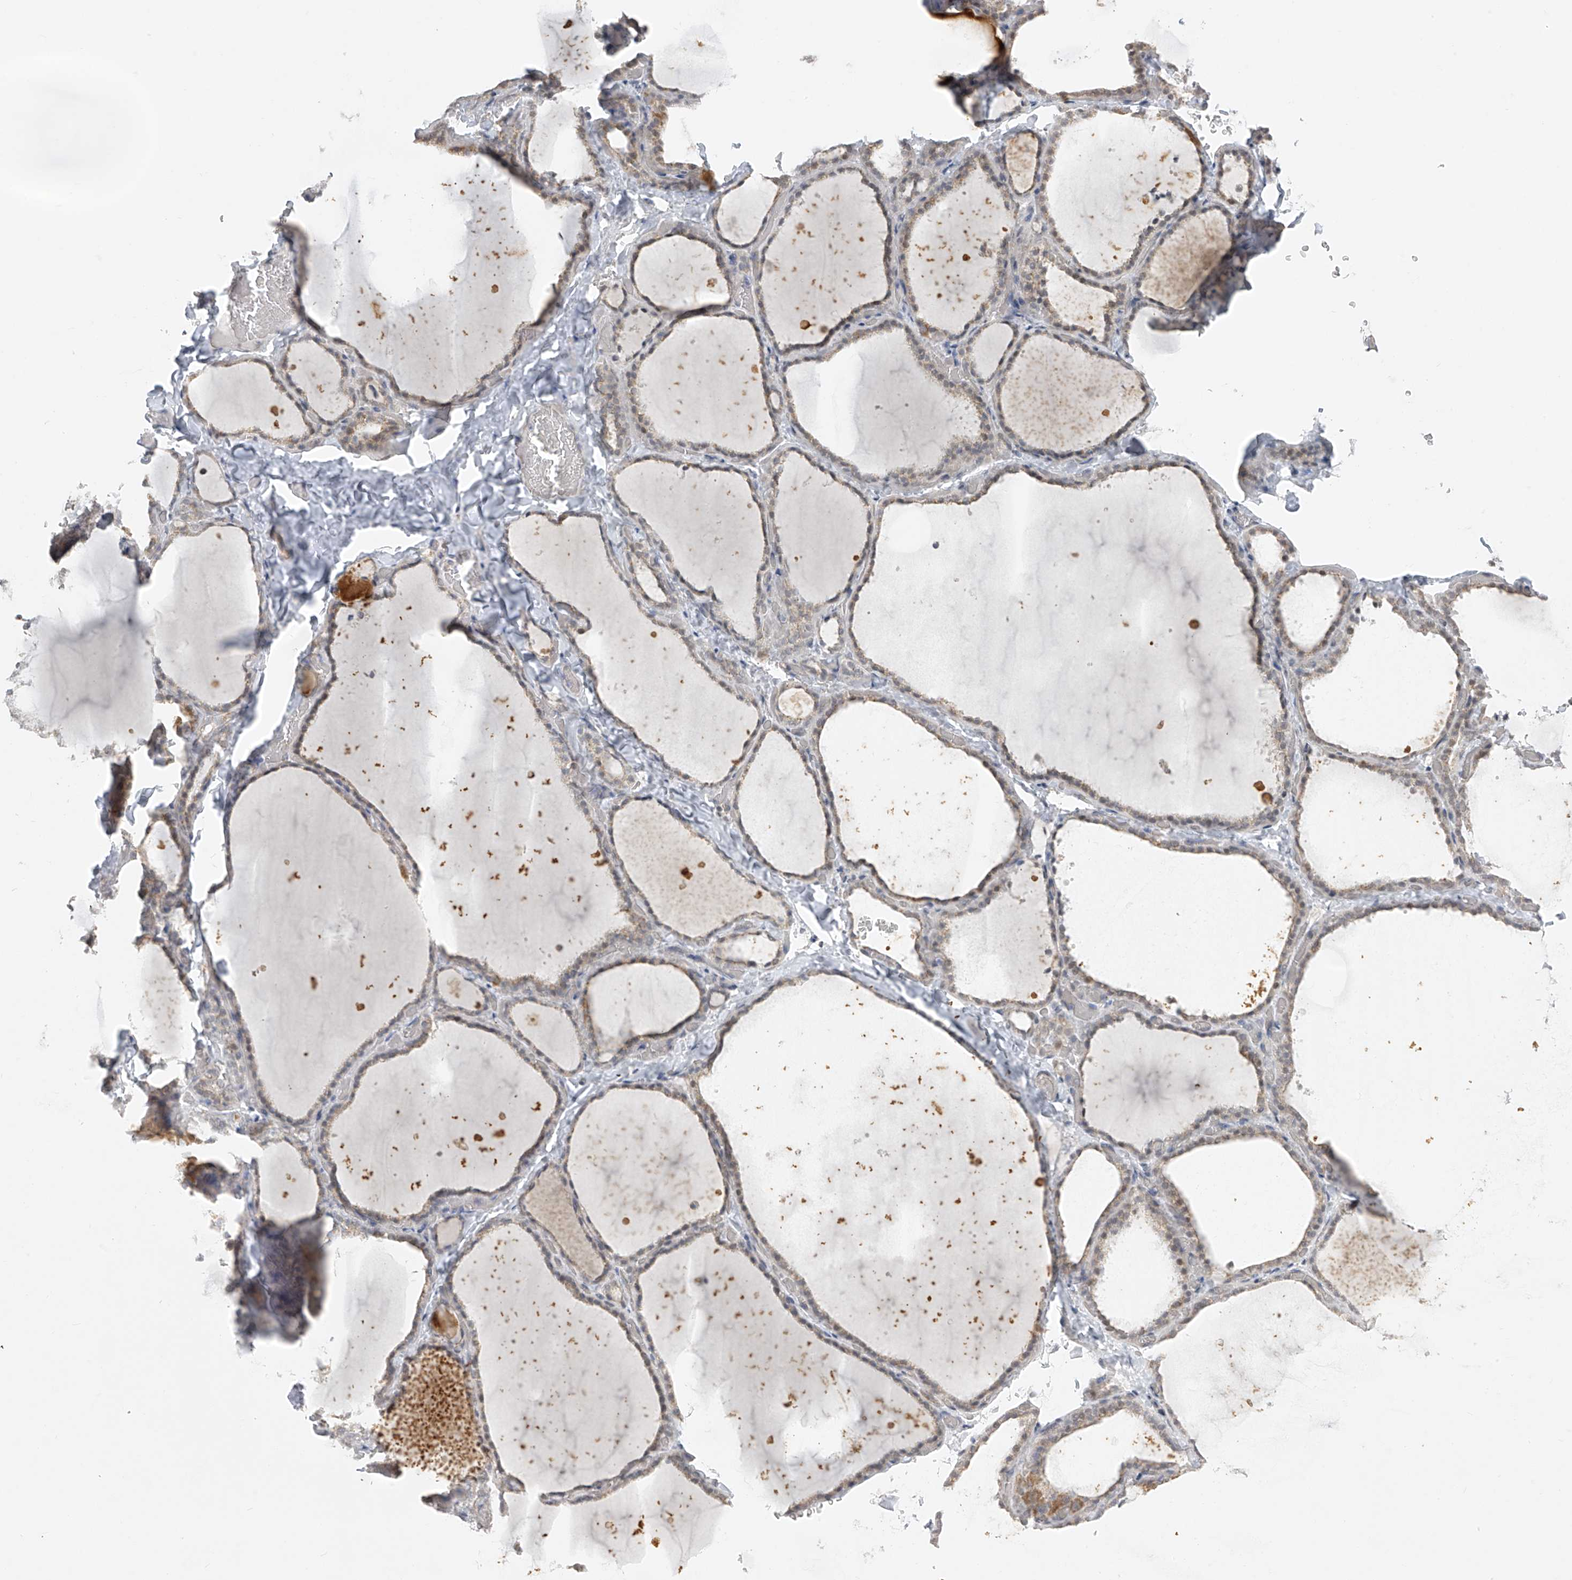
{"staining": {"intensity": "weak", "quantity": "25%-75%", "location": "cytoplasmic/membranous"}, "tissue": "thyroid gland", "cell_type": "Glandular cells", "image_type": "normal", "snomed": [{"axis": "morphology", "description": "Normal tissue, NOS"}, {"axis": "topography", "description": "Thyroid gland"}], "caption": "Immunohistochemical staining of unremarkable human thyroid gland reveals weak cytoplasmic/membranous protein expression in about 25%-75% of glandular cells.", "gene": "DYRK1B", "patient": {"sex": "female", "age": 22}}